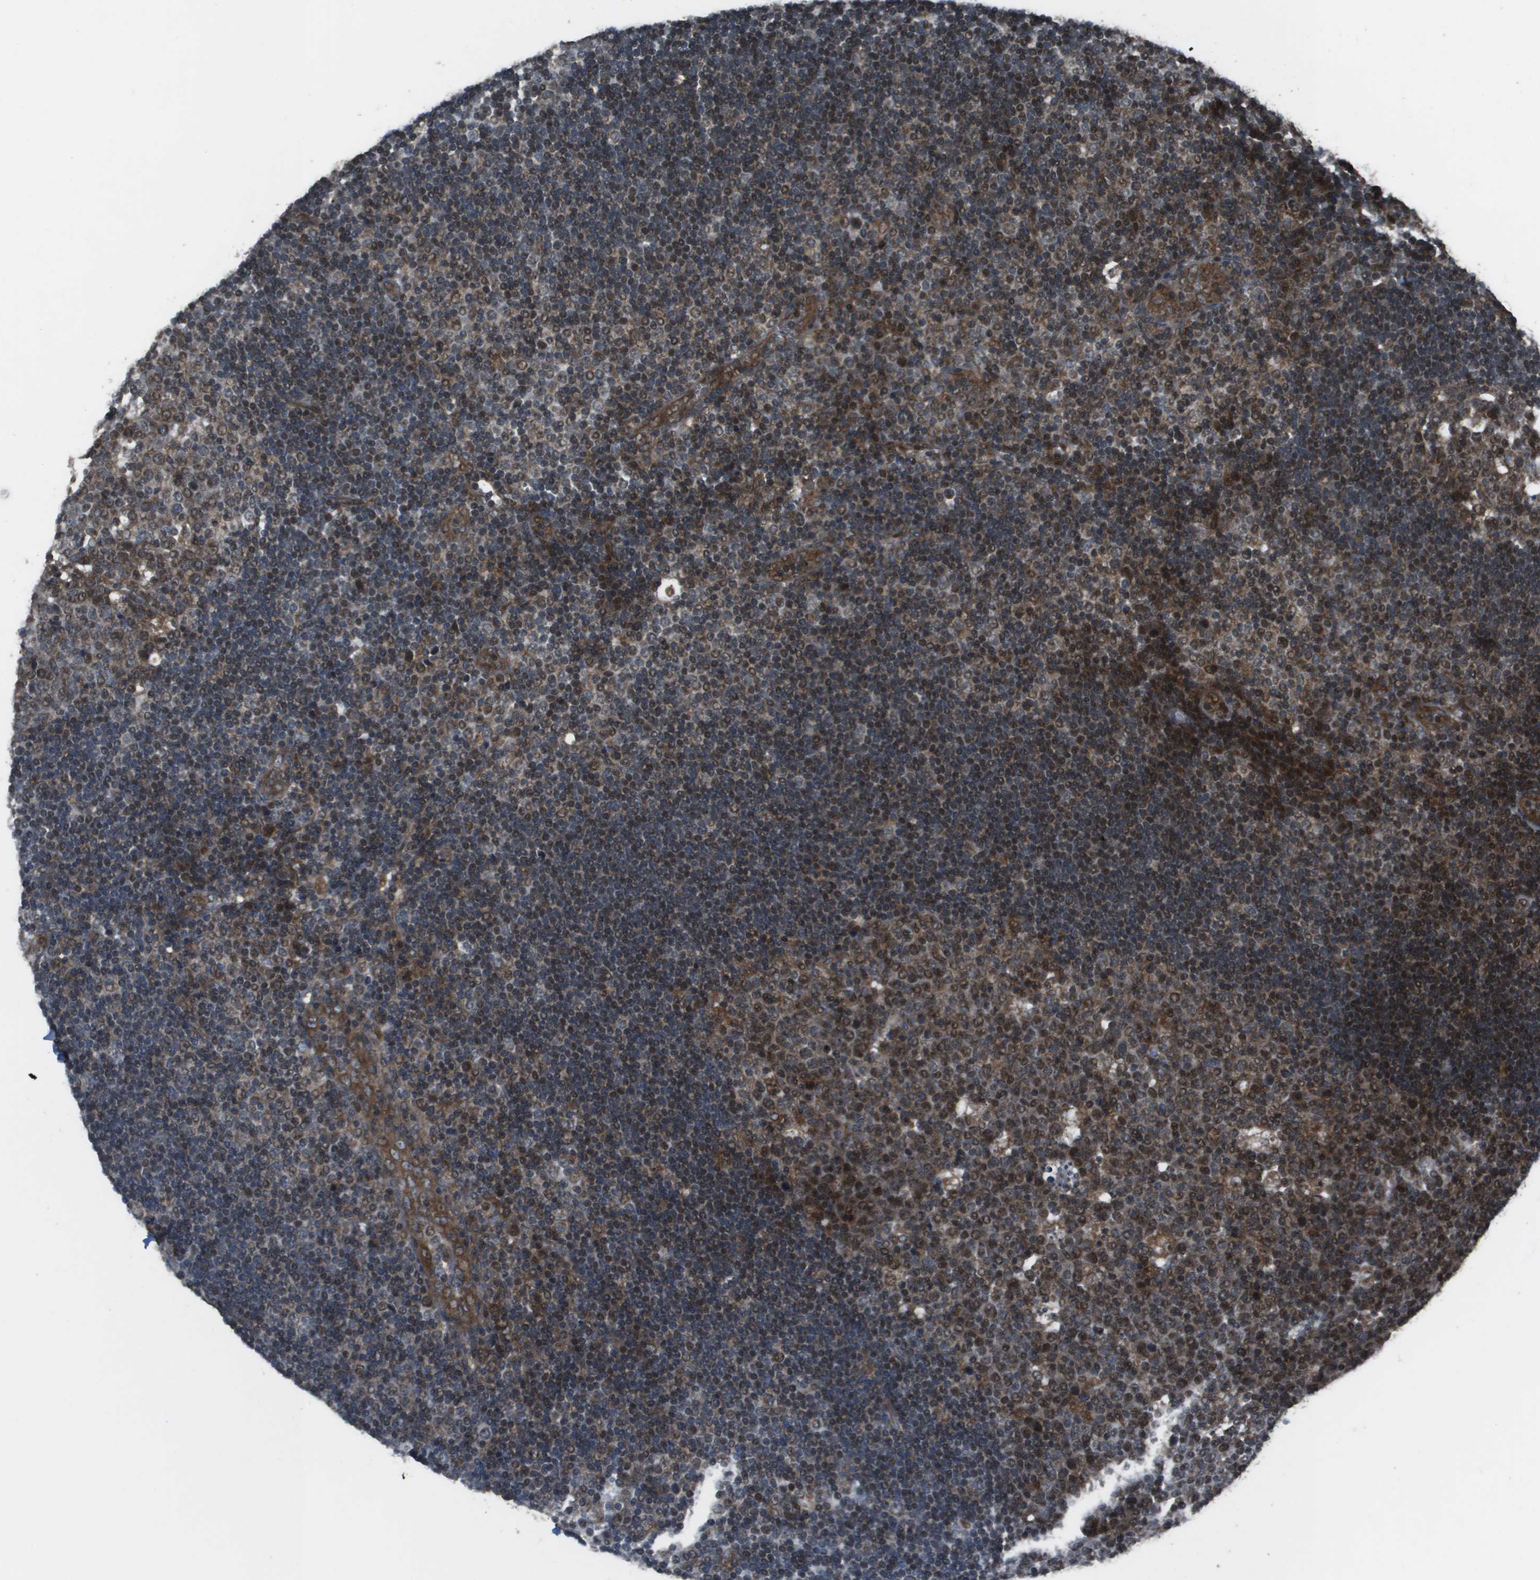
{"staining": {"intensity": "strong", "quantity": "25%-75%", "location": "cytoplasmic/membranous,nuclear"}, "tissue": "lymph node", "cell_type": "Germinal center cells", "image_type": "normal", "snomed": [{"axis": "morphology", "description": "Normal tissue, NOS"}, {"axis": "topography", "description": "Lymph node"}, {"axis": "topography", "description": "Salivary gland"}], "caption": "About 25%-75% of germinal center cells in normal human lymph node reveal strong cytoplasmic/membranous,nuclear protein positivity as visualized by brown immunohistochemical staining.", "gene": "FIG4", "patient": {"sex": "male", "age": 8}}